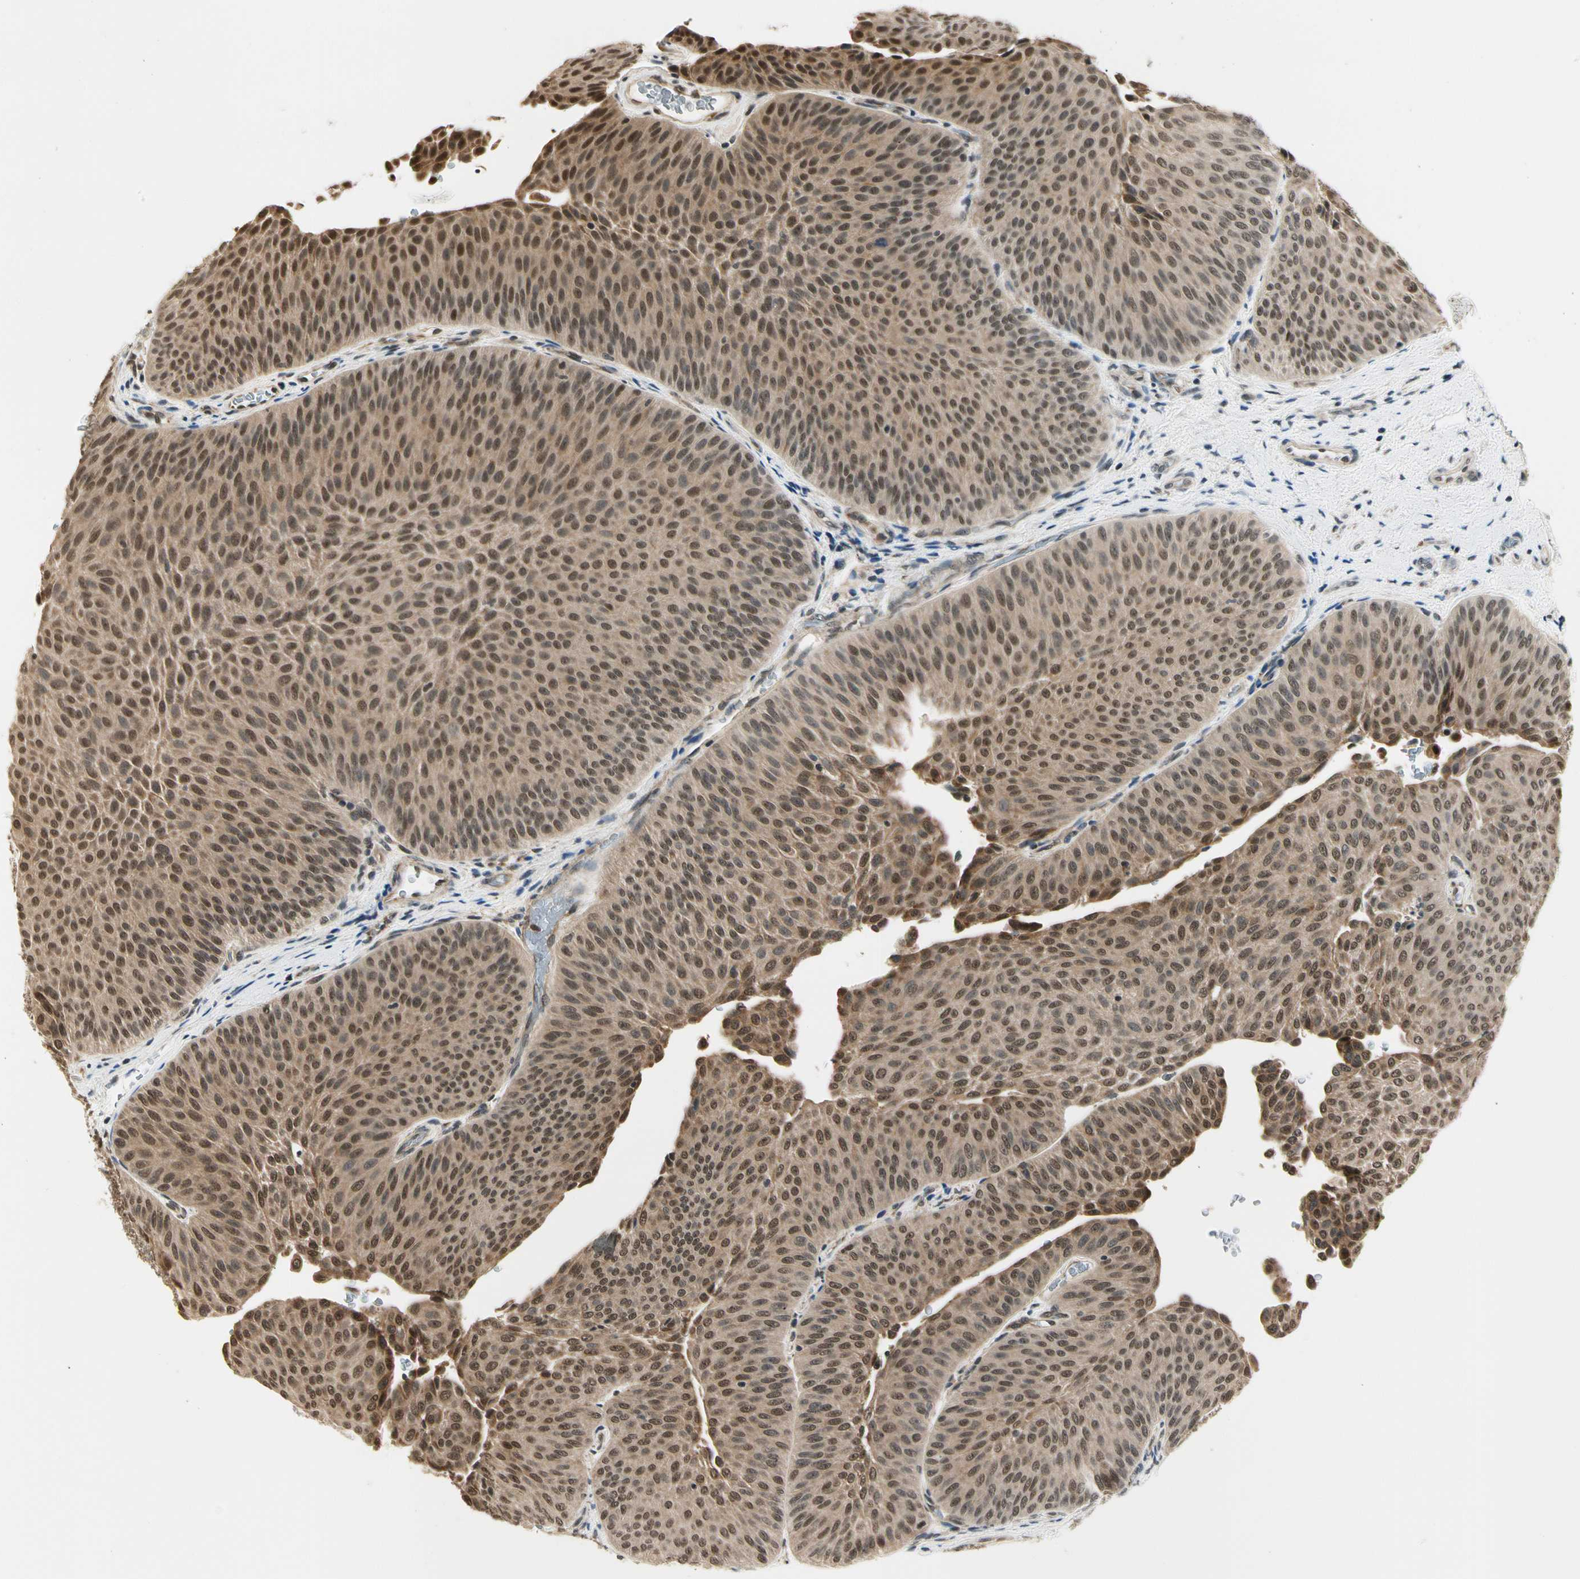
{"staining": {"intensity": "moderate", "quantity": ">75%", "location": "cytoplasmic/membranous"}, "tissue": "urothelial cancer", "cell_type": "Tumor cells", "image_type": "cancer", "snomed": [{"axis": "morphology", "description": "Urothelial carcinoma, Low grade"}, {"axis": "topography", "description": "Urinary bladder"}], "caption": "Moderate cytoplasmic/membranous staining is seen in approximately >75% of tumor cells in urothelial carcinoma (low-grade). (DAB IHC with brightfield microscopy, high magnification).", "gene": "PDK2", "patient": {"sex": "female", "age": 60}}